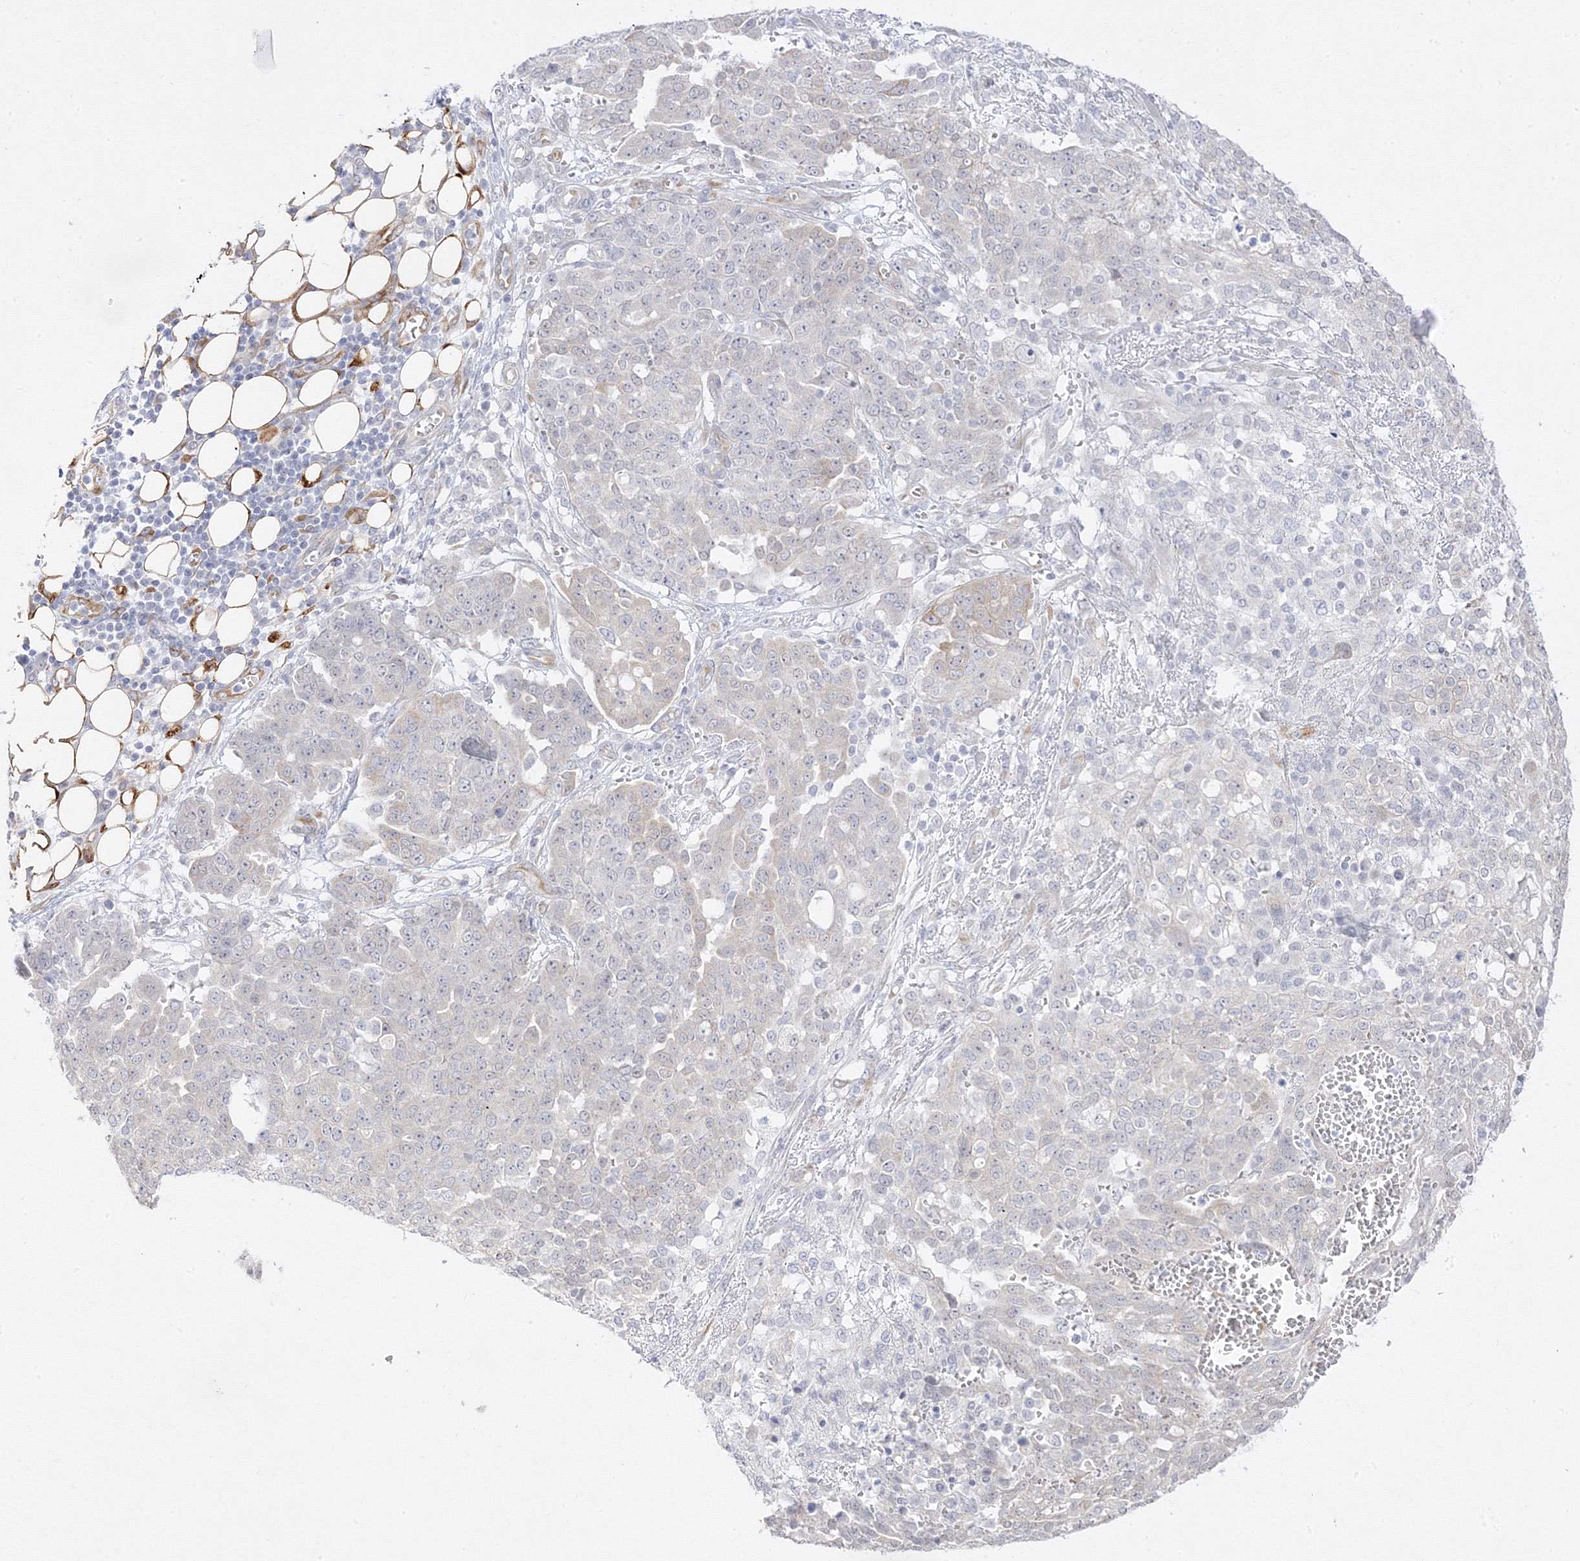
{"staining": {"intensity": "negative", "quantity": "none", "location": "none"}, "tissue": "ovarian cancer", "cell_type": "Tumor cells", "image_type": "cancer", "snomed": [{"axis": "morphology", "description": "Cystadenocarcinoma, serous, NOS"}, {"axis": "topography", "description": "Soft tissue"}, {"axis": "topography", "description": "Ovary"}], "caption": "The histopathology image shows no significant positivity in tumor cells of ovarian cancer.", "gene": "C2CD2", "patient": {"sex": "female", "age": 57}}